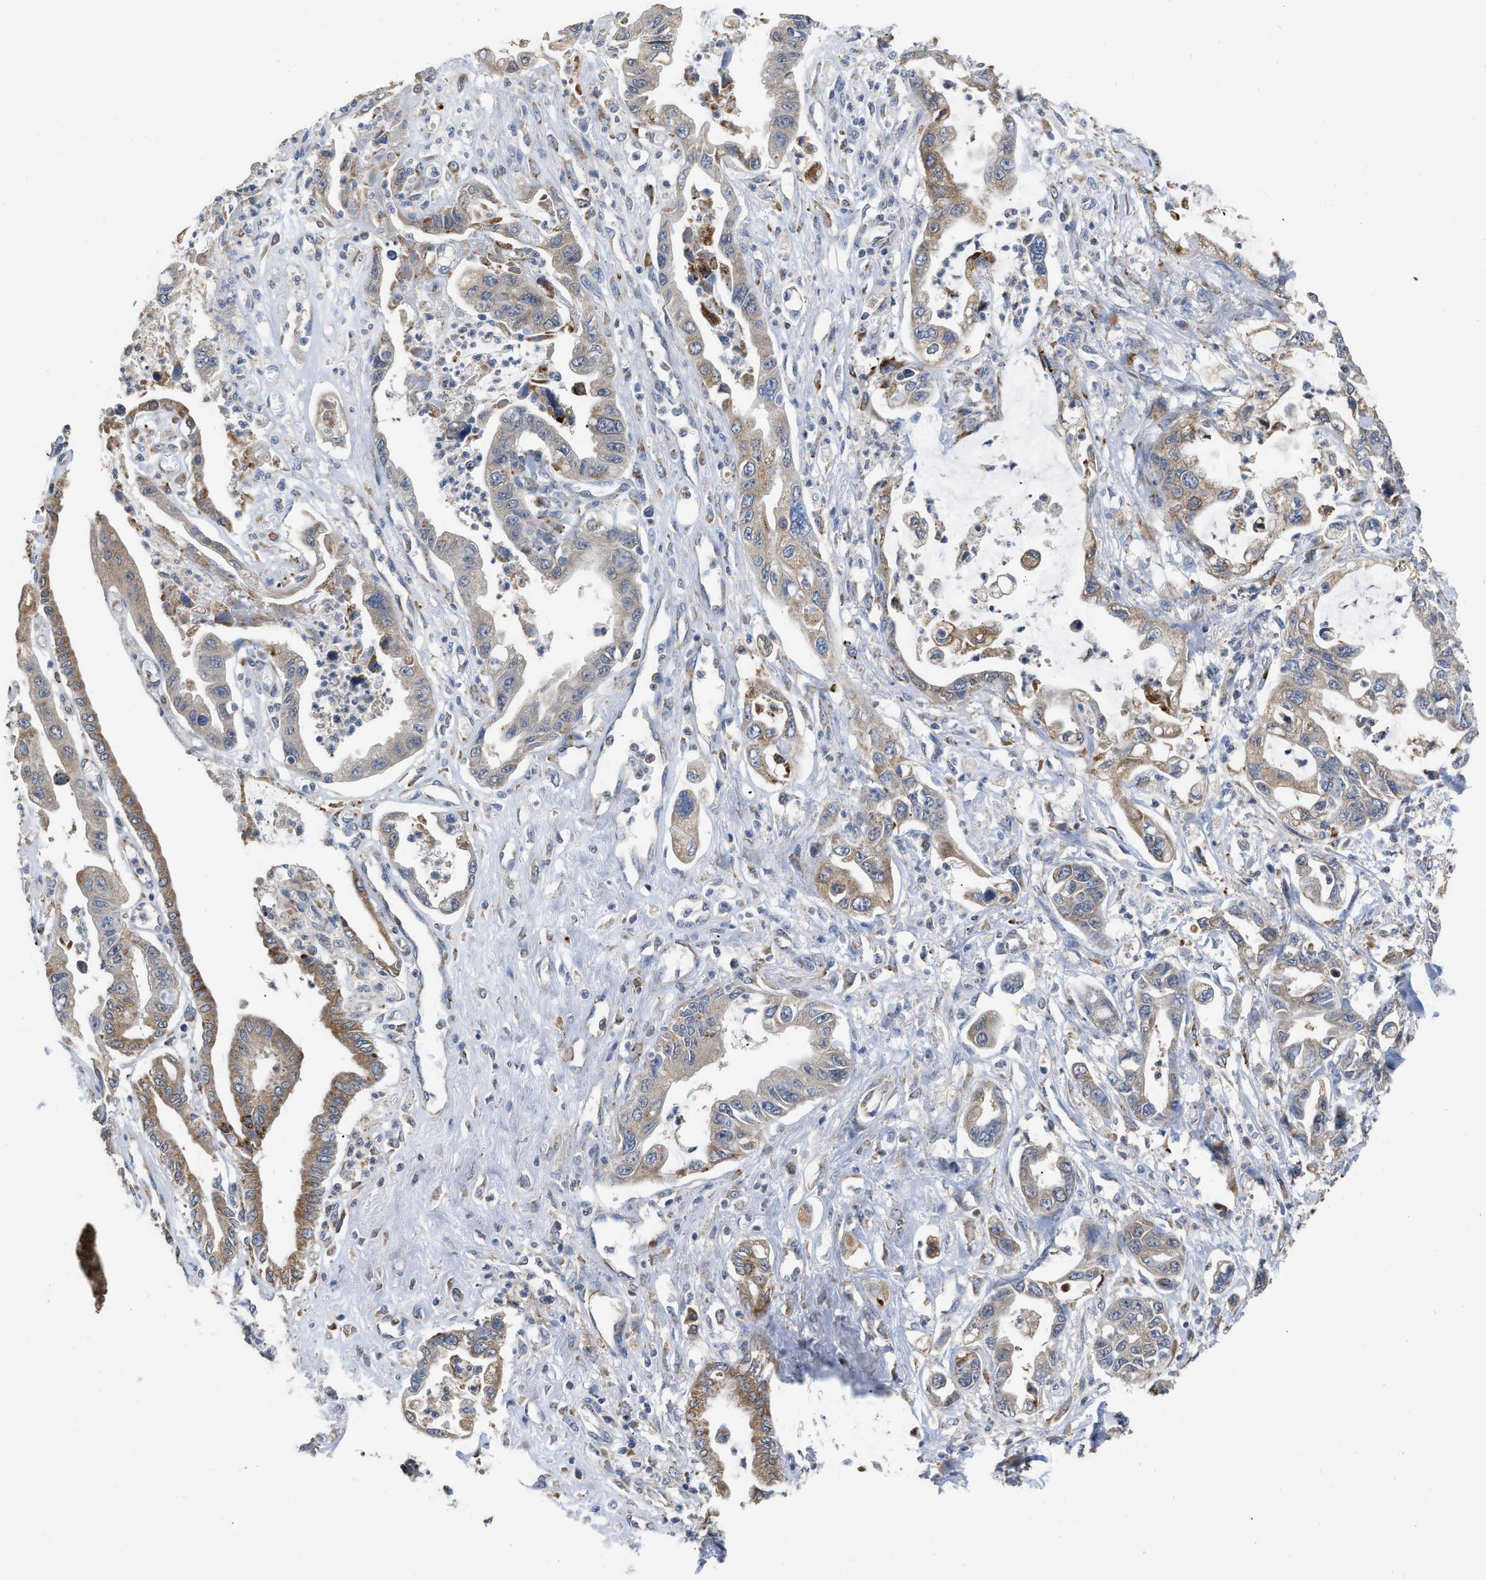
{"staining": {"intensity": "moderate", "quantity": ">75%", "location": "cytoplasmic/membranous"}, "tissue": "pancreatic cancer", "cell_type": "Tumor cells", "image_type": "cancer", "snomed": [{"axis": "morphology", "description": "Adenocarcinoma, NOS"}, {"axis": "topography", "description": "Pancreas"}], "caption": "This is an image of immunohistochemistry staining of pancreatic adenocarcinoma, which shows moderate staining in the cytoplasmic/membranous of tumor cells.", "gene": "AK2", "patient": {"sex": "male", "age": 56}}